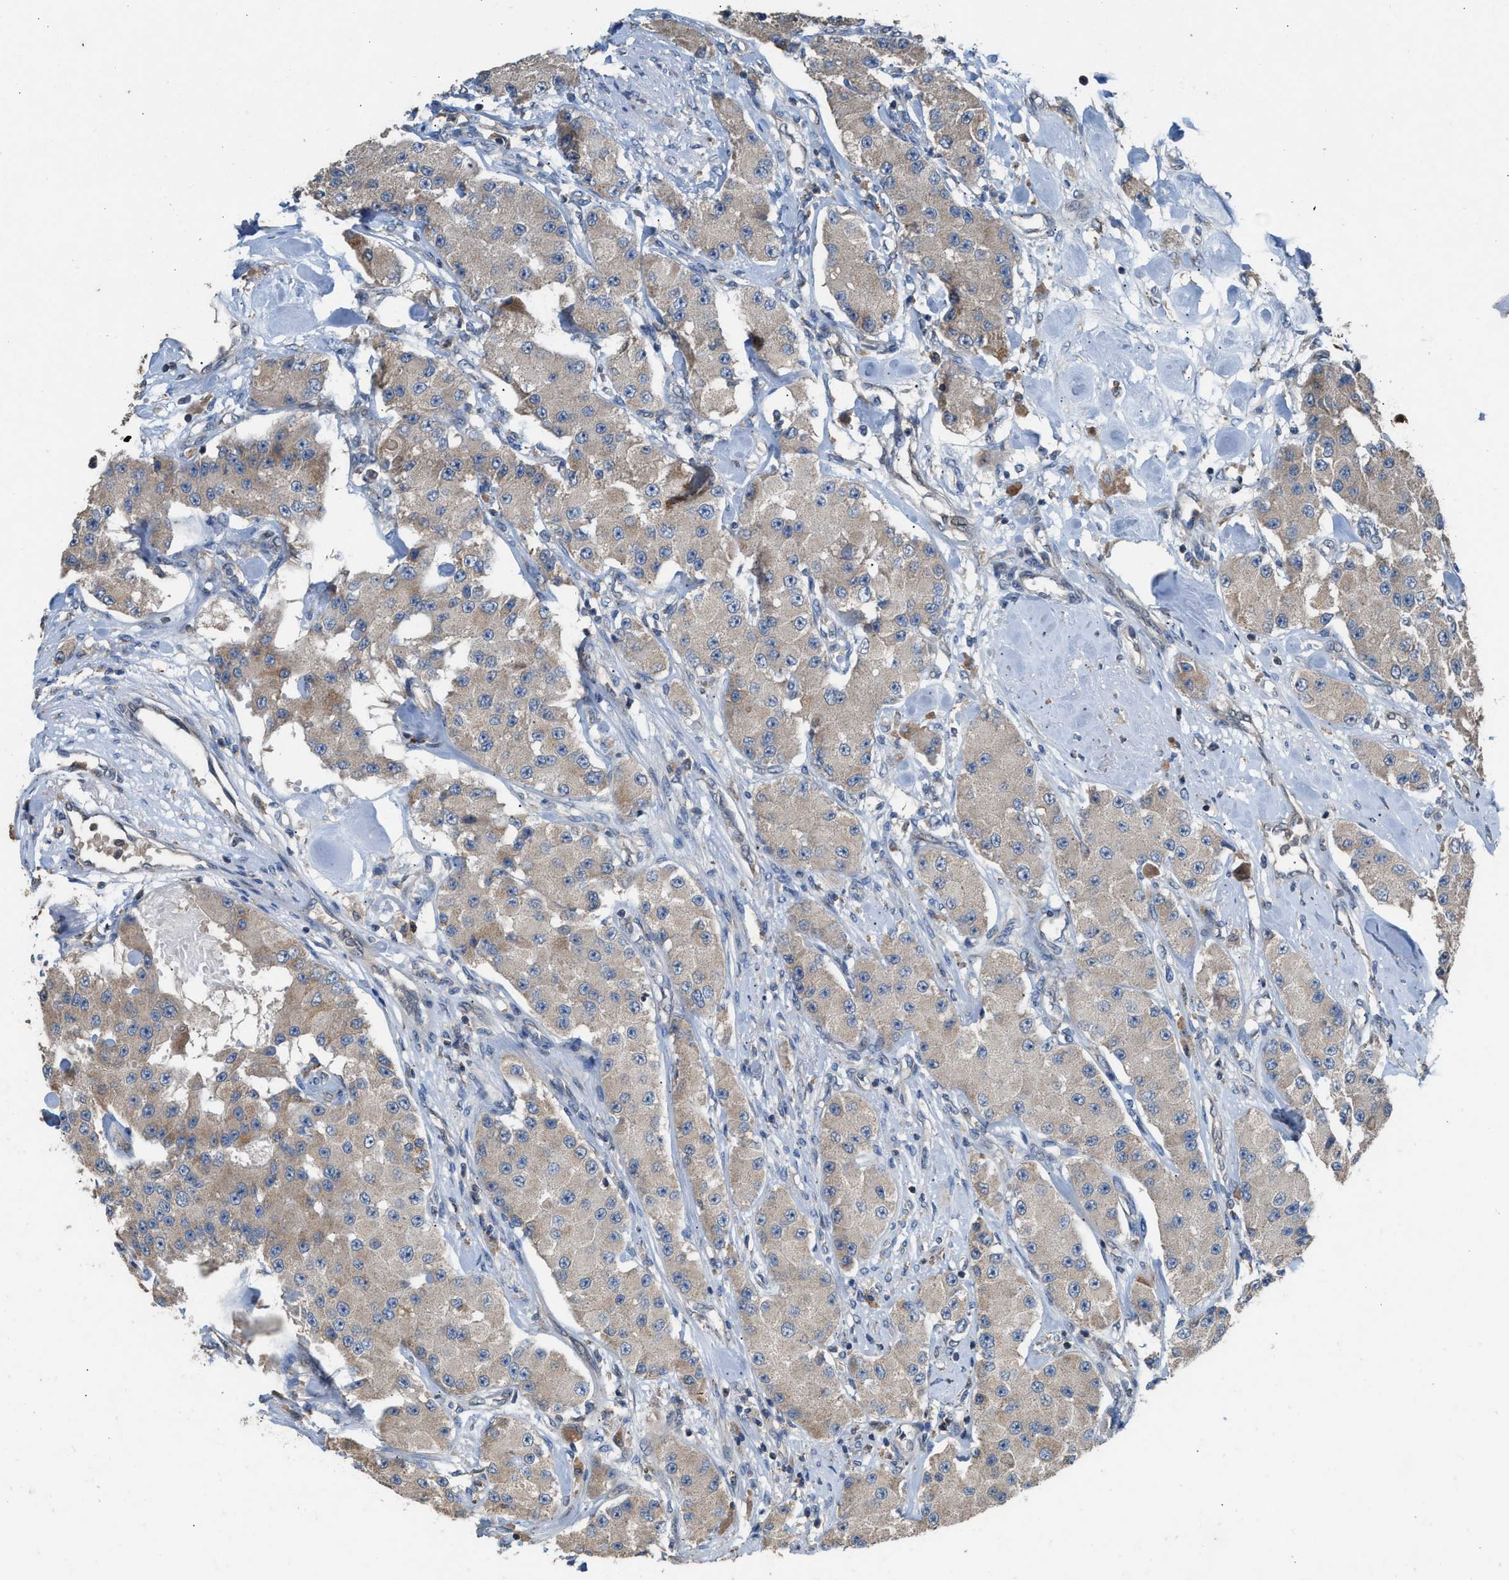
{"staining": {"intensity": "weak", "quantity": "25%-75%", "location": "cytoplasmic/membranous"}, "tissue": "carcinoid", "cell_type": "Tumor cells", "image_type": "cancer", "snomed": [{"axis": "morphology", "description": "Carcinoid, malignant, NOS"}, {"axis": "topography", "description": "Pancreas"}], "caption": "Carcinoid (malignant) stained for a protein exhibits weak cytoplasmic/membranous positivity in tumor cells.", "gene": "TPK1", "patient": {"sex": "male", "age": 41}}